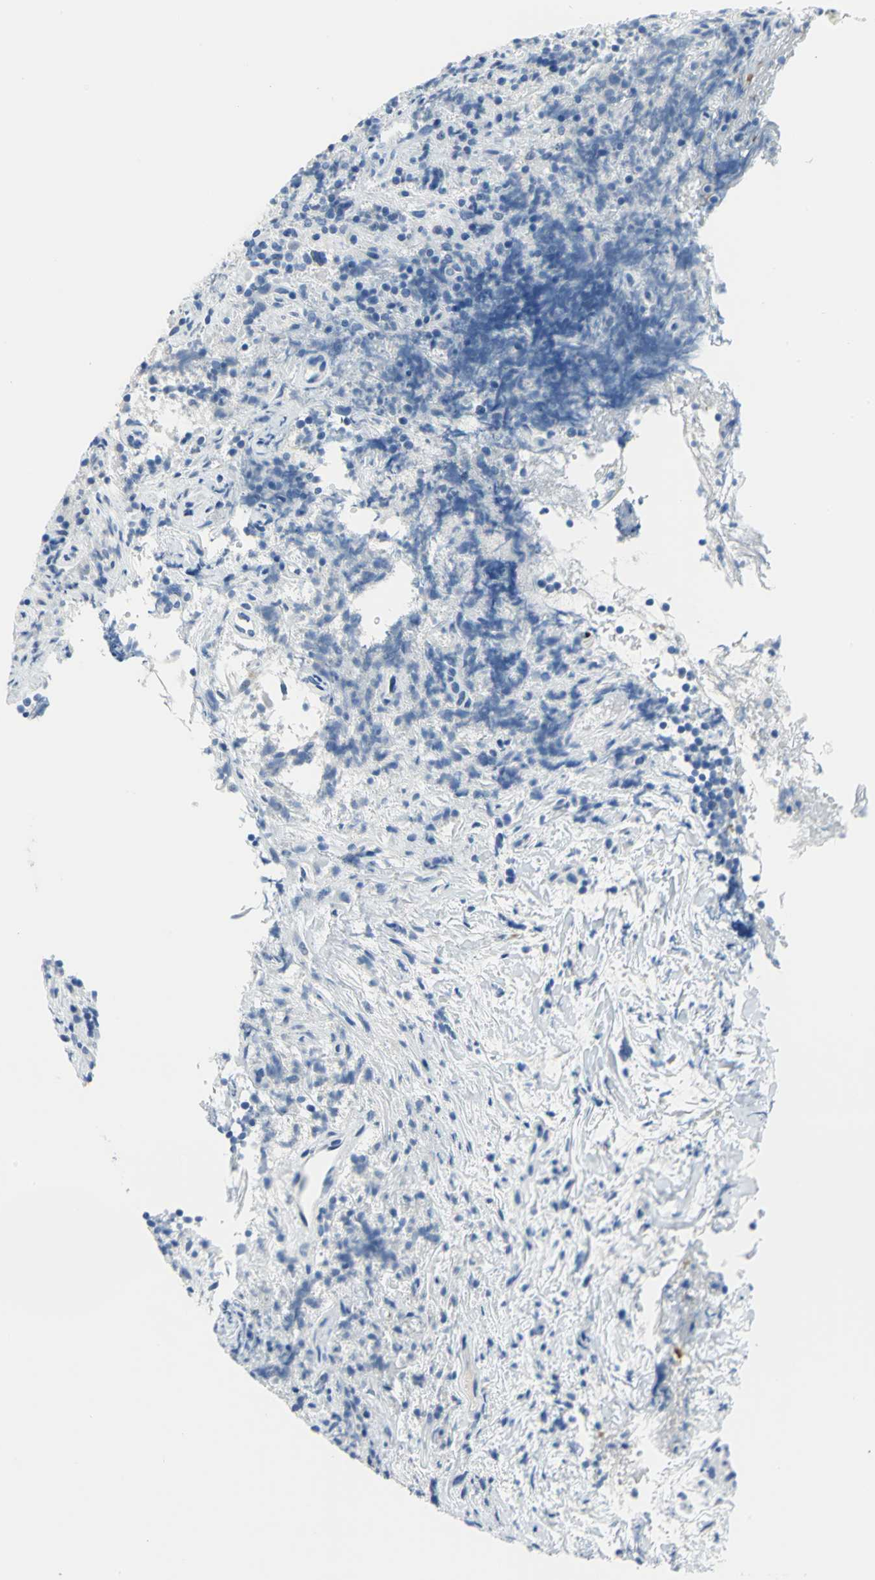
{"staining": {"intensity": "negative", "quantity": "none", "location": "none"}, "tissue": "lymphoma", "cell_type": "Tumor cells", "image_type": "cancer", "snomed": [{"axis": "morphology", "description": "Hodgkin's disease, NOS"}, {"axis": "topography", "description": "Lymph node"}], "caption": "Tumor cells are negative for protein expression in human lymphoma.", "gene": "PKLR", "patient": {"sex": "female", "age": 25}}